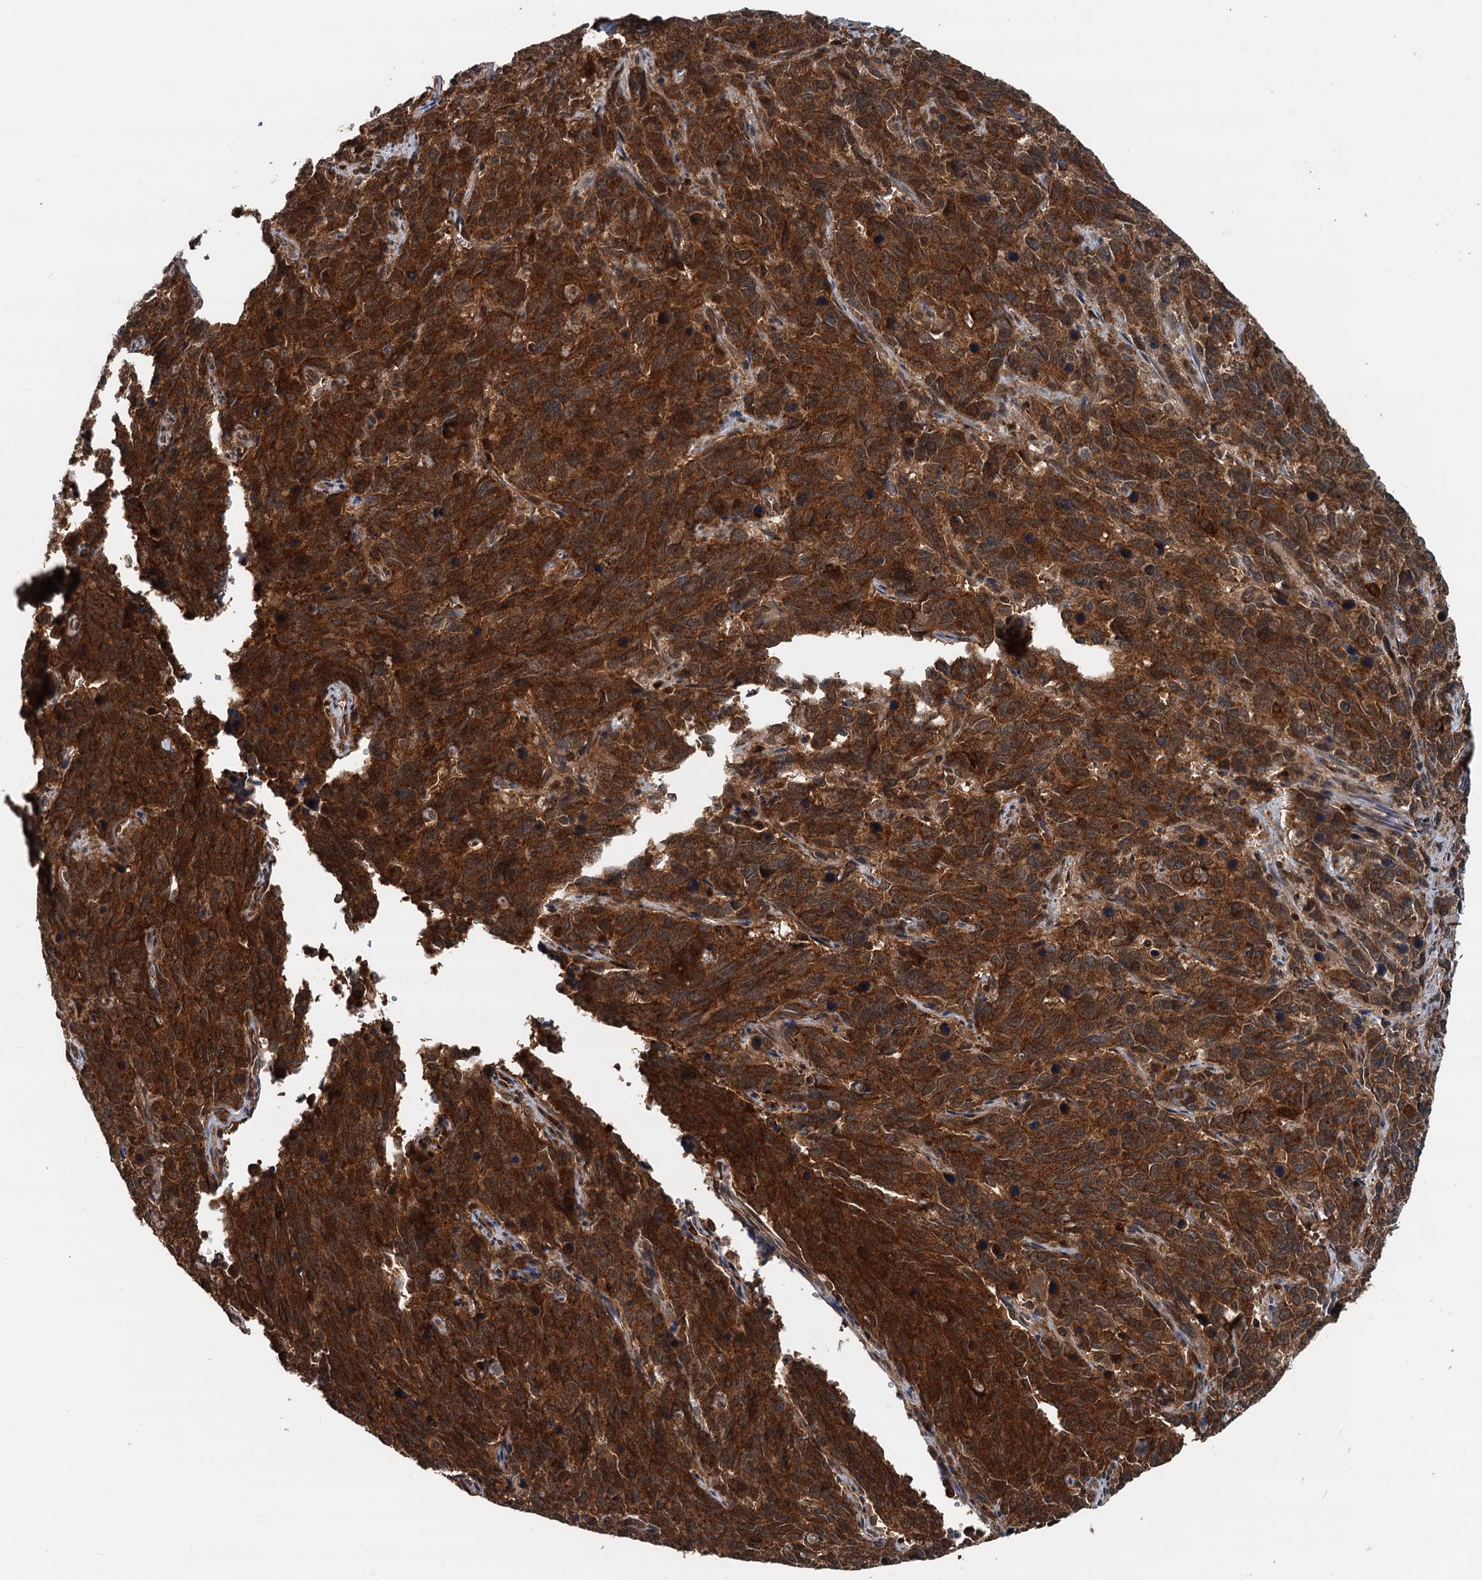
{"staining": {"intensity": "strong", "quantity": ">75%", "location": "cytoplasmic/membranous"}, "tissue": "cervical cancer", "cell_type": "Tumor cells", "image_type": "cancer", "snomed": [{"axis": "morphology", "description": "Squamous cell carcinoma, NOS"}, {"axis": "topography", "description": "Cervix"}], "caption": "This image reveals IHC staining of human cervical cancer (squamous cell carcinoma), with high strong cytoplasmic/membranous expression in approximately >75% of tumor cells.", "gene": "STUB1", "patient": {"sex": "female", "age": 60}}